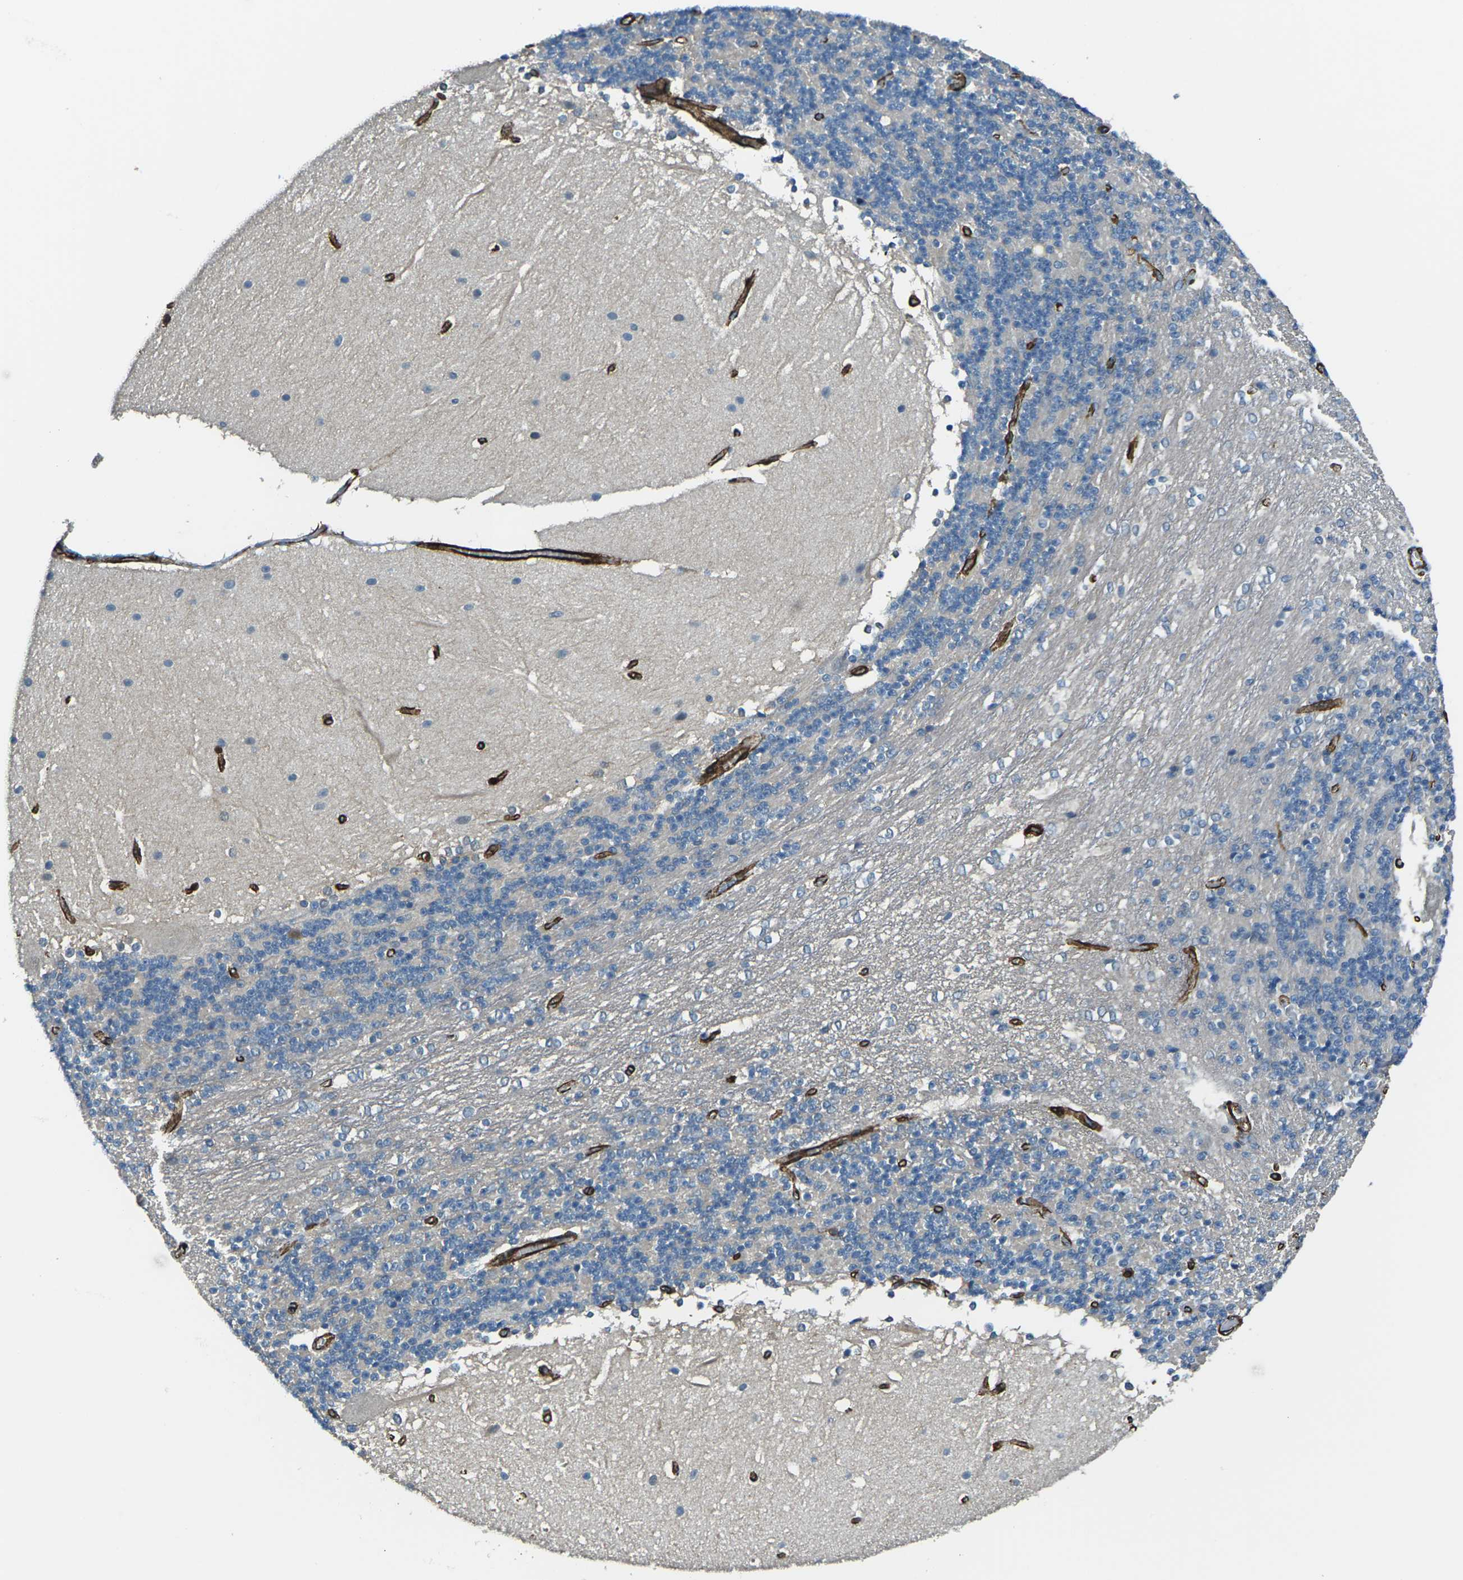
{"staining": {"intensity": "negative", "quantity": "none", "location": "none"}, "tissue": "cerebellum", "cell_type": "Cells in granular layer", "image_type": "normal", "snomed": [{"axis": "morphology", "description": "Normal tissue, NOS"}, {"axis": "topography", "description": "Cerebellum"}], "caption": "The micrograph reveals no significant expression in cells in granular layer of cerebellum.", "gene": "GRAMD1C", "patient": {"sex": "female", "age": 19}}